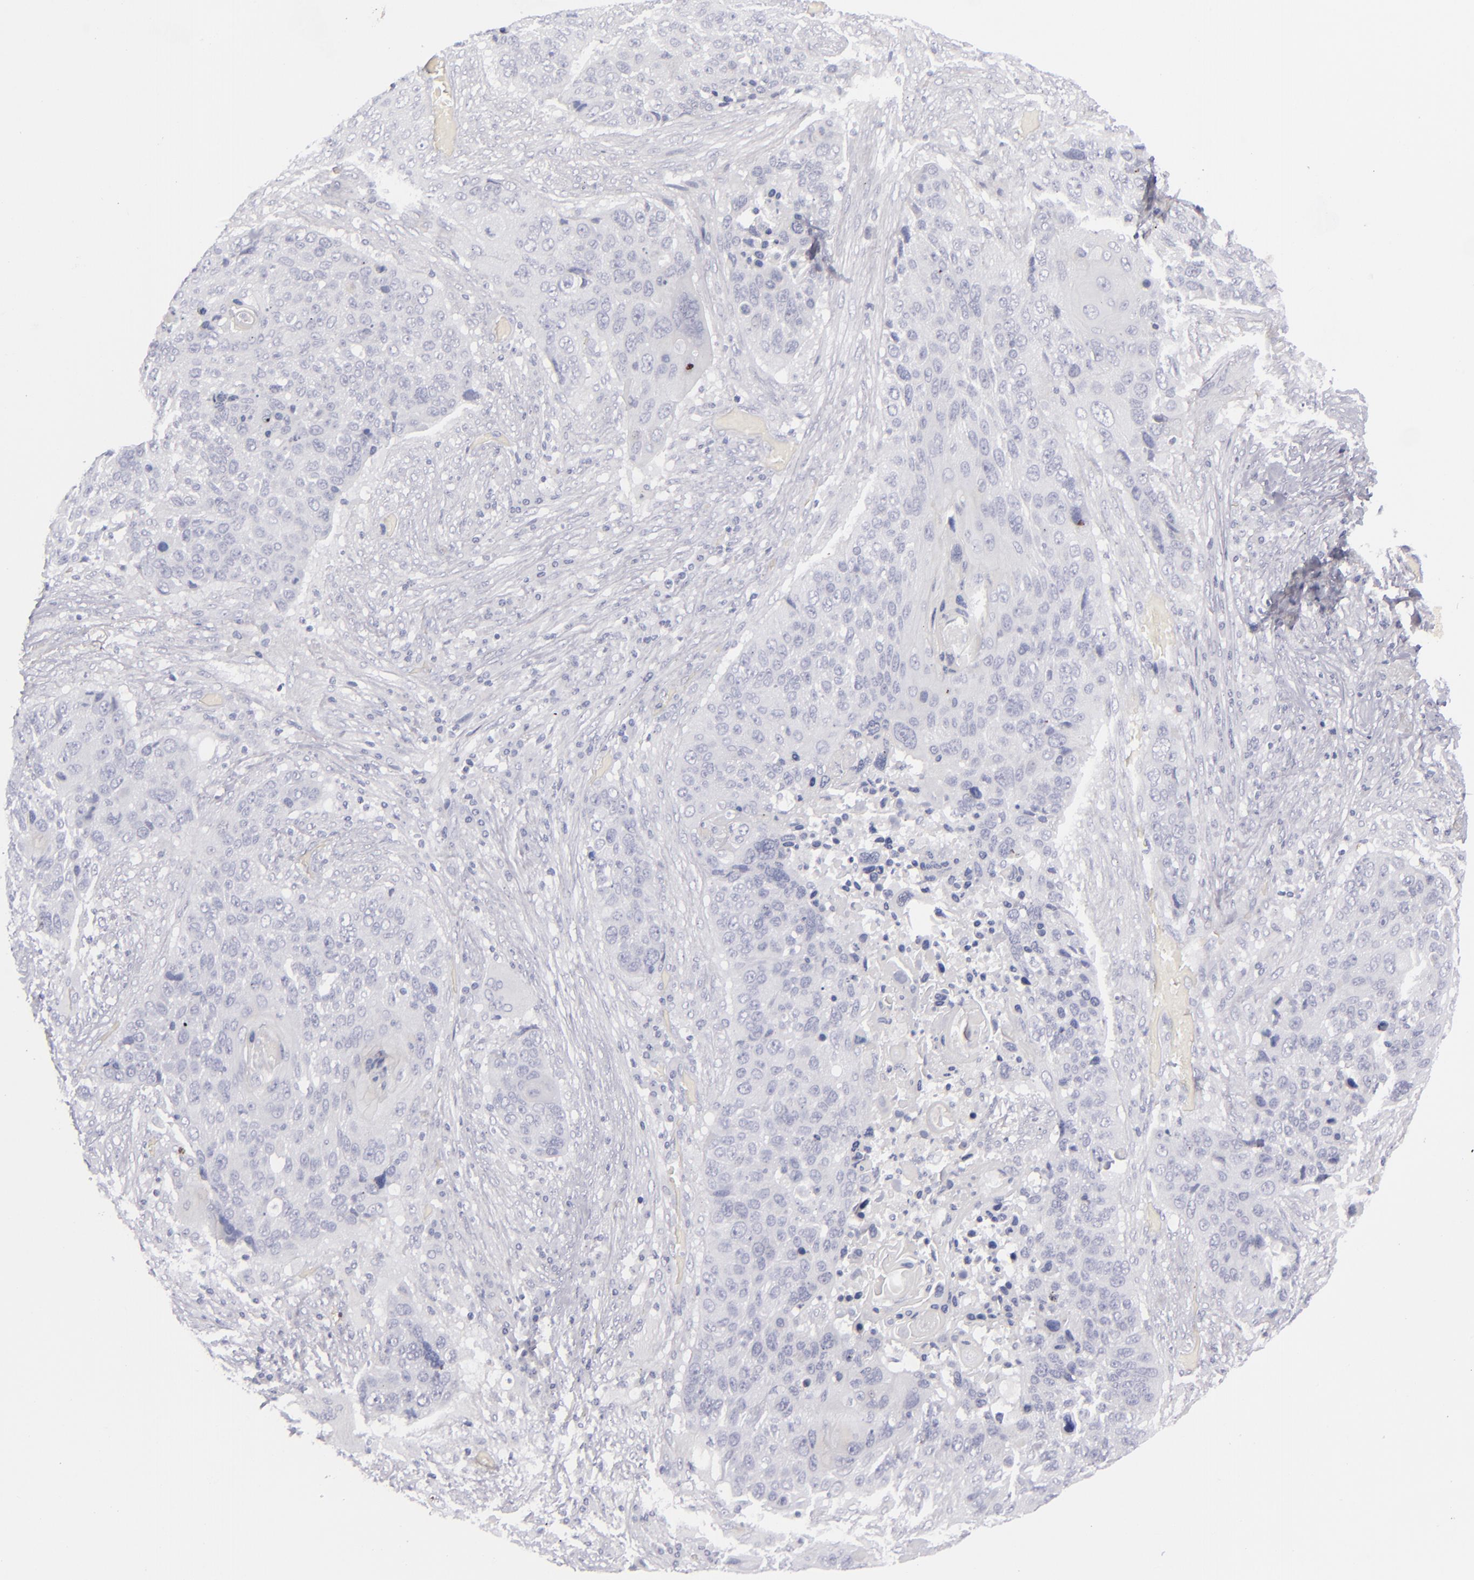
{"staining": {"intensity": "negative", "quantity": "none", "location": "none"}, "tissue": "lung cancer", "cell_type": "Tumor cells", "image_type": "cancer", "snomed": [{"axis": "morphology", "description": "Squamous cell carcinoma, NOS"}, {"axis": "topography", "description": "Lung"}], "caption": "The histopathology image displays no significant expression in tumor cells of lung cancer (squamous cell carcinoma).", "gene": "CD22", "patient": {"sex": "male", "age": 68}}